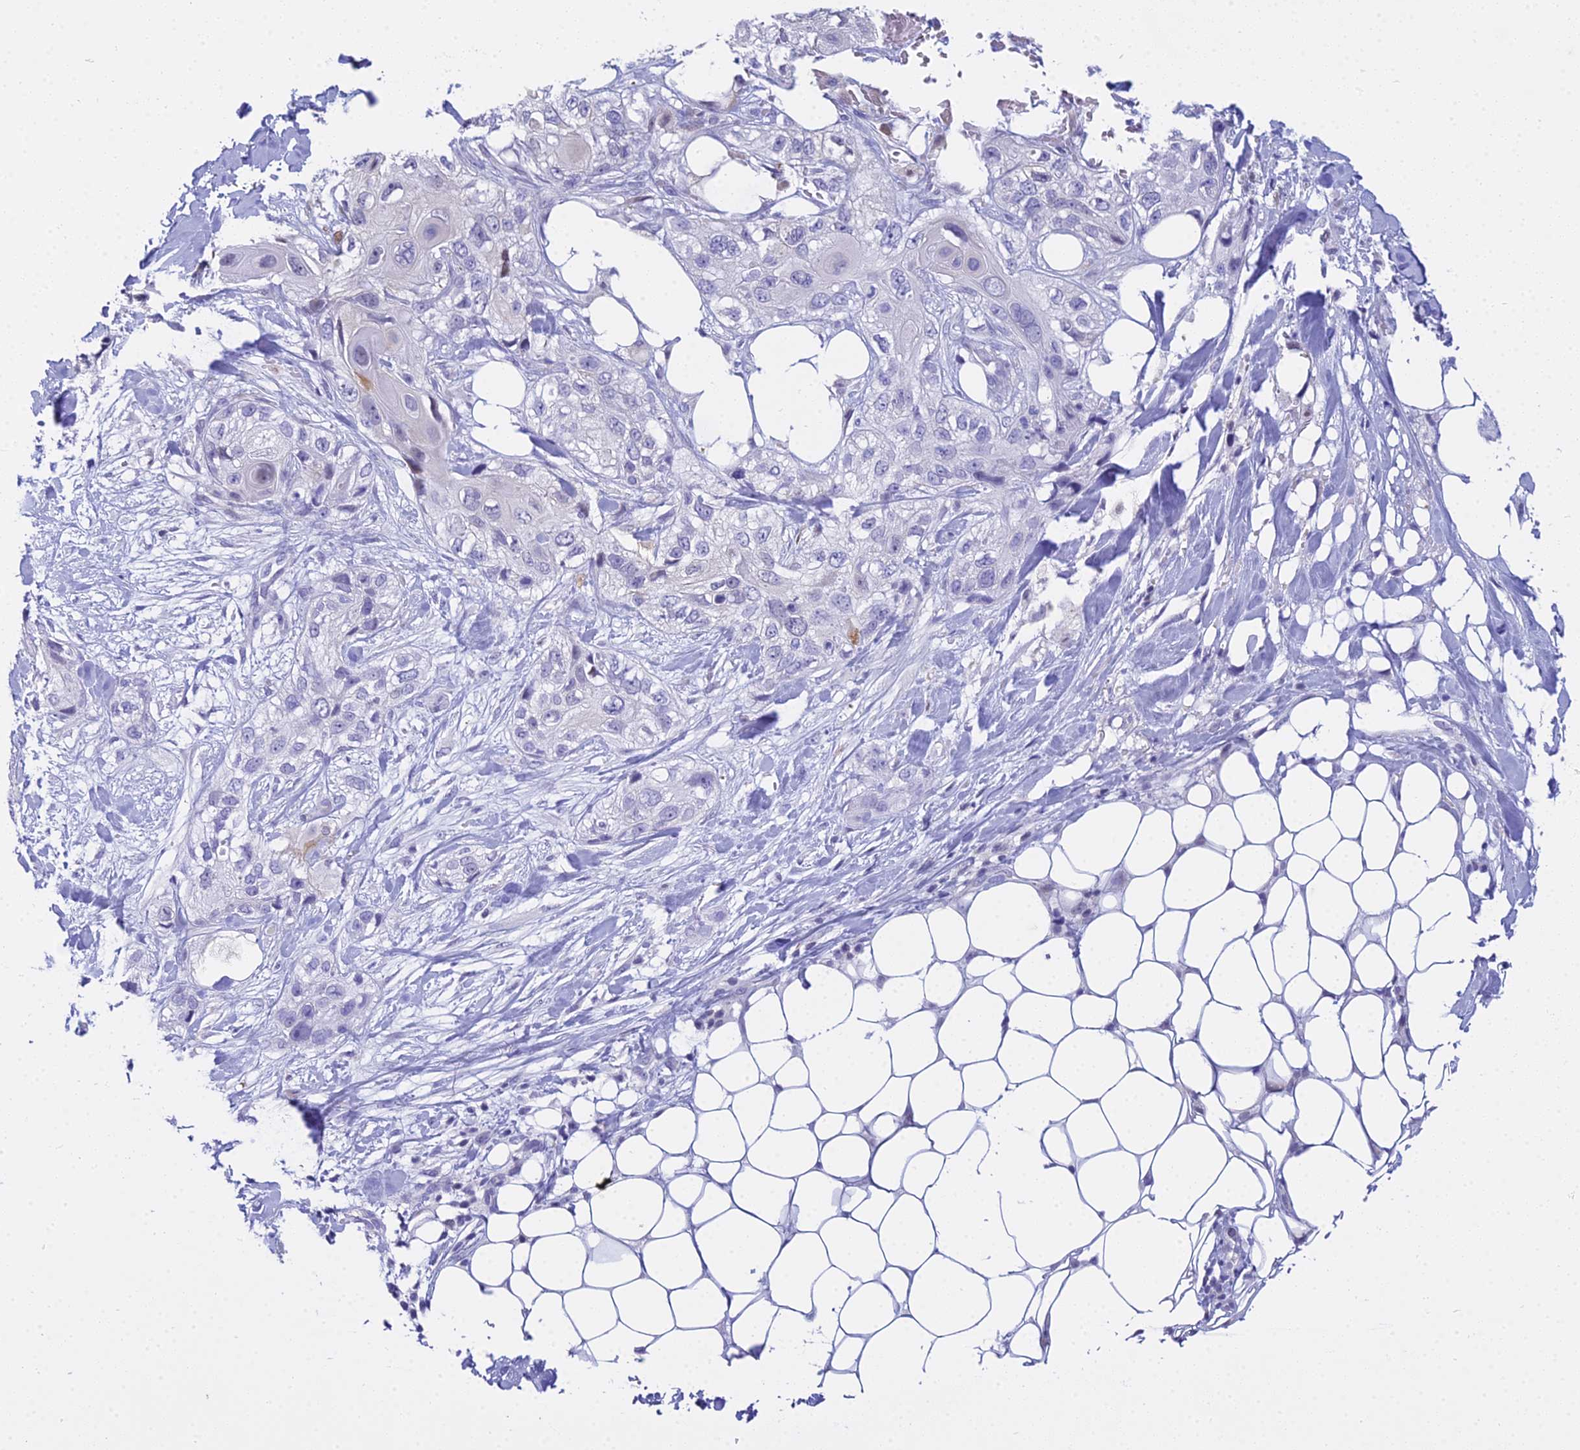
{"staining": {"intensity": "negative", "quantity": "none", "location": "none"}, "tissue": "skin cancer", "cell_type": "Tumor cells", "image_type": "cancer", "snomed": [{"axis": "morphology", "description": "Normal tissue, NOS"}, {"axis": "morphology", "description": "Squamous cell carcinoma, NOS"}, {"axis": "topography", "description": "Skin"}], "caption": "IHC micrograph of skin squamous cell carcinoma stained for a protein (brown), which shows no expression in tumor cells.", "gene": "ZMIZ1", "patient": {"sex": "male", "age": 72}}